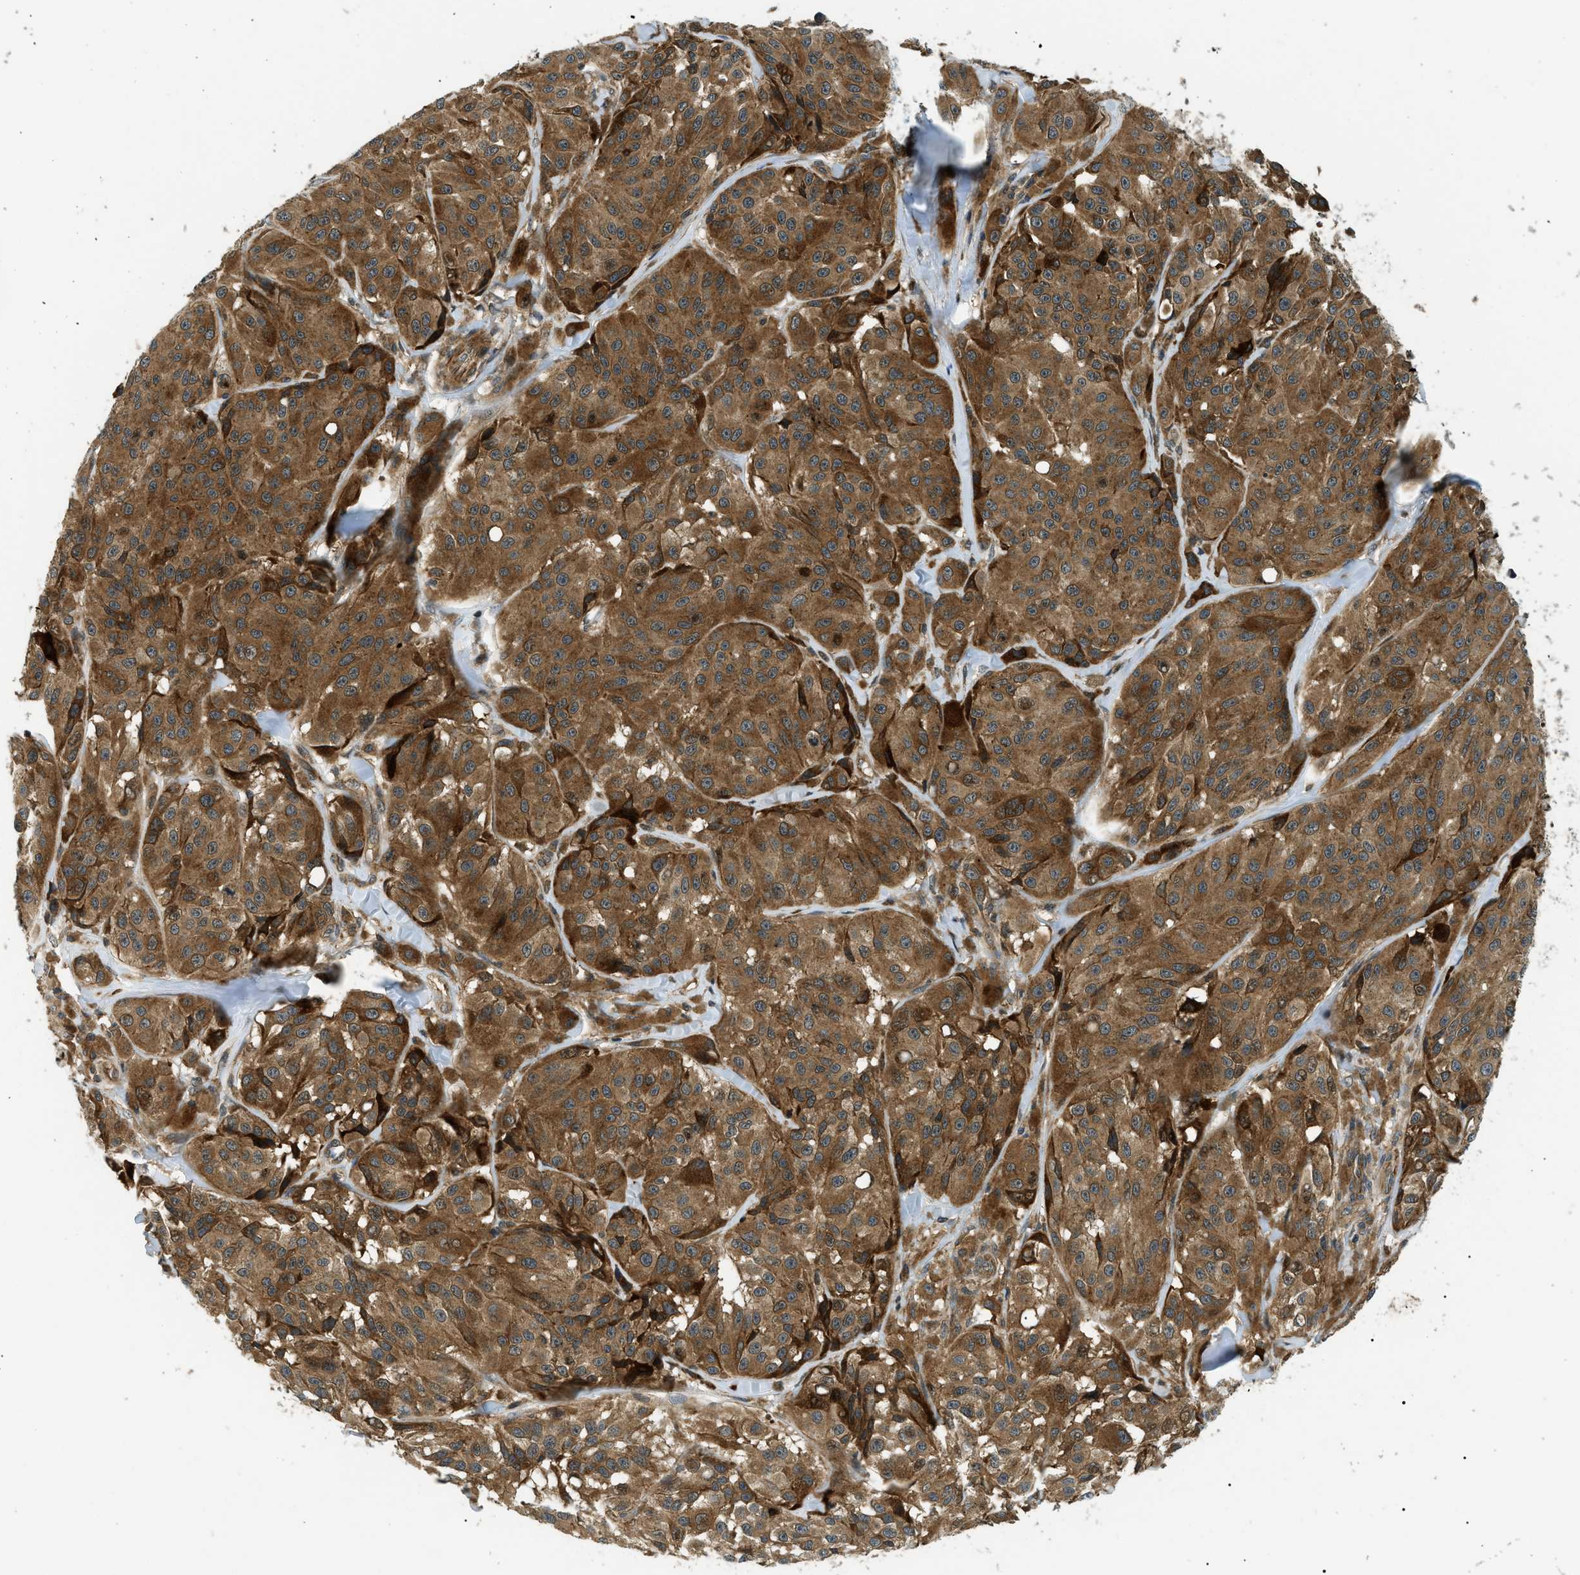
{"staining": {"intensity": "moderate", "quantity": ">75%", "location": "cytoplasmic/membranous"}, "tissue": "melanoma", "cell_type": "Tumor cells", "image_type": "cancer", "snomed": [{"axis": "morphology", "description": "Malignant melanoma, NOS"}, {"axis": "topography", "description": "Skin"}], "caption": "IHC (DAB (3,3'-diaminobenzidine)) staining of melanoma shows moderate cytoplasmic/membranous protein expression in approximately >75% of tumor cells. The staining was performed using DAB to visualize the protein expression in brown, while the nuclei were stained in blue with hematoxylin (Magnification: 20x).", "gene": "ATP6AP1", "patient": {"sex": "male", "age": 84}}